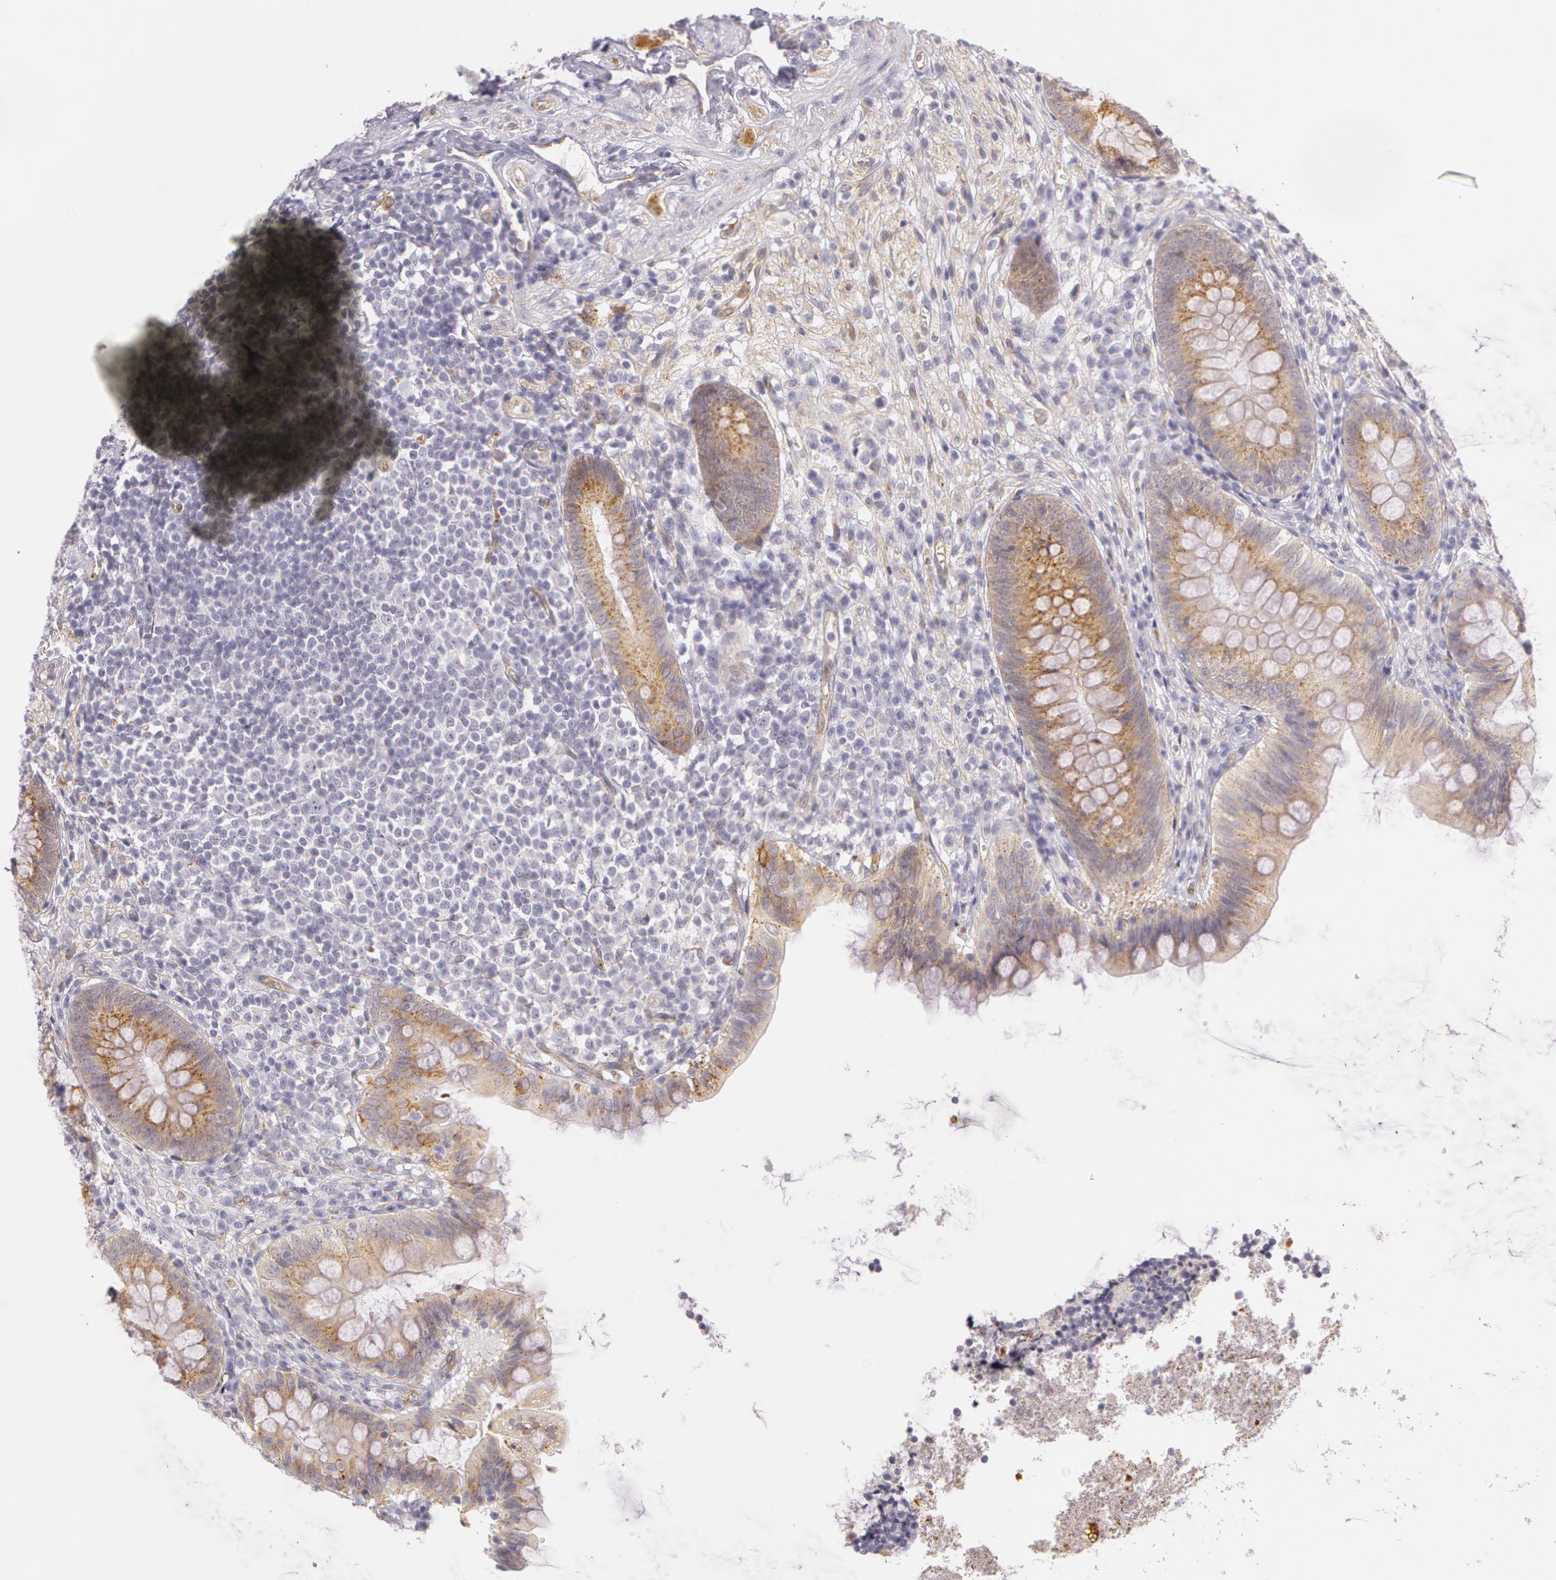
{"staining": {"intensity": "moderate", "quantity": ">75%", "location": "cytoplasmic/membranous"}, "tissue": "appendix", "cell_type": "Glandular cells", "image_type": "normal", "snomed": [{"axis": "morphology", "description": "Normal tissue, NOS"}, {"axis": "topography", "description": "Appendix"}], "caption": "A high-resolution photomicrograph shows IHC staining of unremarkable appendix, which shows moderate cytoplasmic/membranous staining in approximately >75% of glandular cells.", "gene": "APP", "patient": {"sex": "female", "age": 66}}